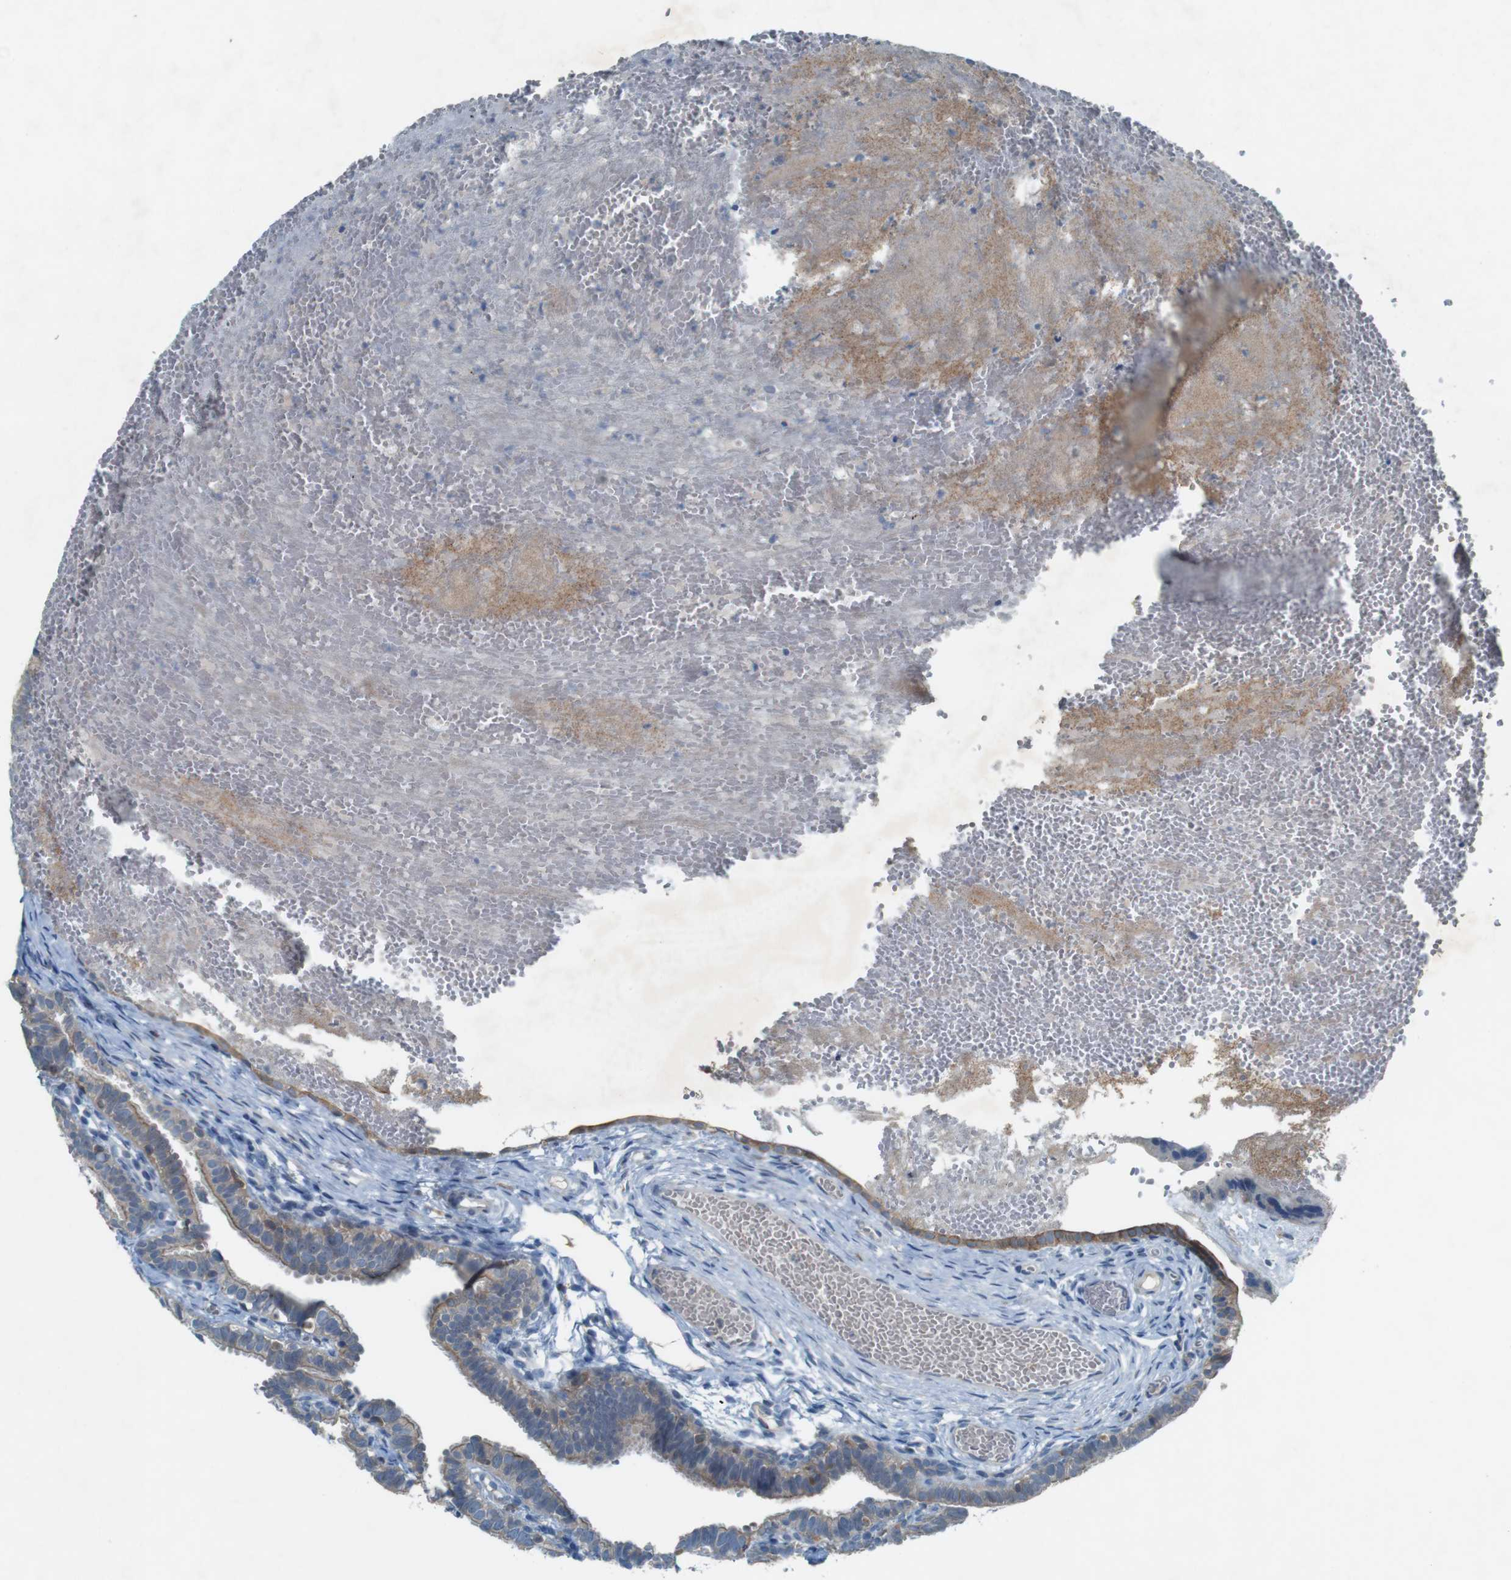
{"staining": {"intensity": "weak", "quantity": ">75%", "location": "cytoplasmic/membranous"}, "tissue": "fallopian tube", "cell_type": "Glandular cells", "image_type": "normal", "snomed": [{"axis": "morphology", "description": "Normal tissue, NOS"}, {"axis": "topography", "description": "Fallopian tube"}, {"axis": "topography", "description": "Placenta"}], "caption": "Immunohistochemical staining of normal human fallopian tube demonstrates >75% levels of weak cytoplasmic/membranous protein positivity in approximately >75% of glandular cells. (DAB (3,3'-diaminobenzidine) IHC, brown staining for protein, blue staining for nuclei).", "gene": "MOGAT3", "patient": {"sex": "female", "age": 34}}